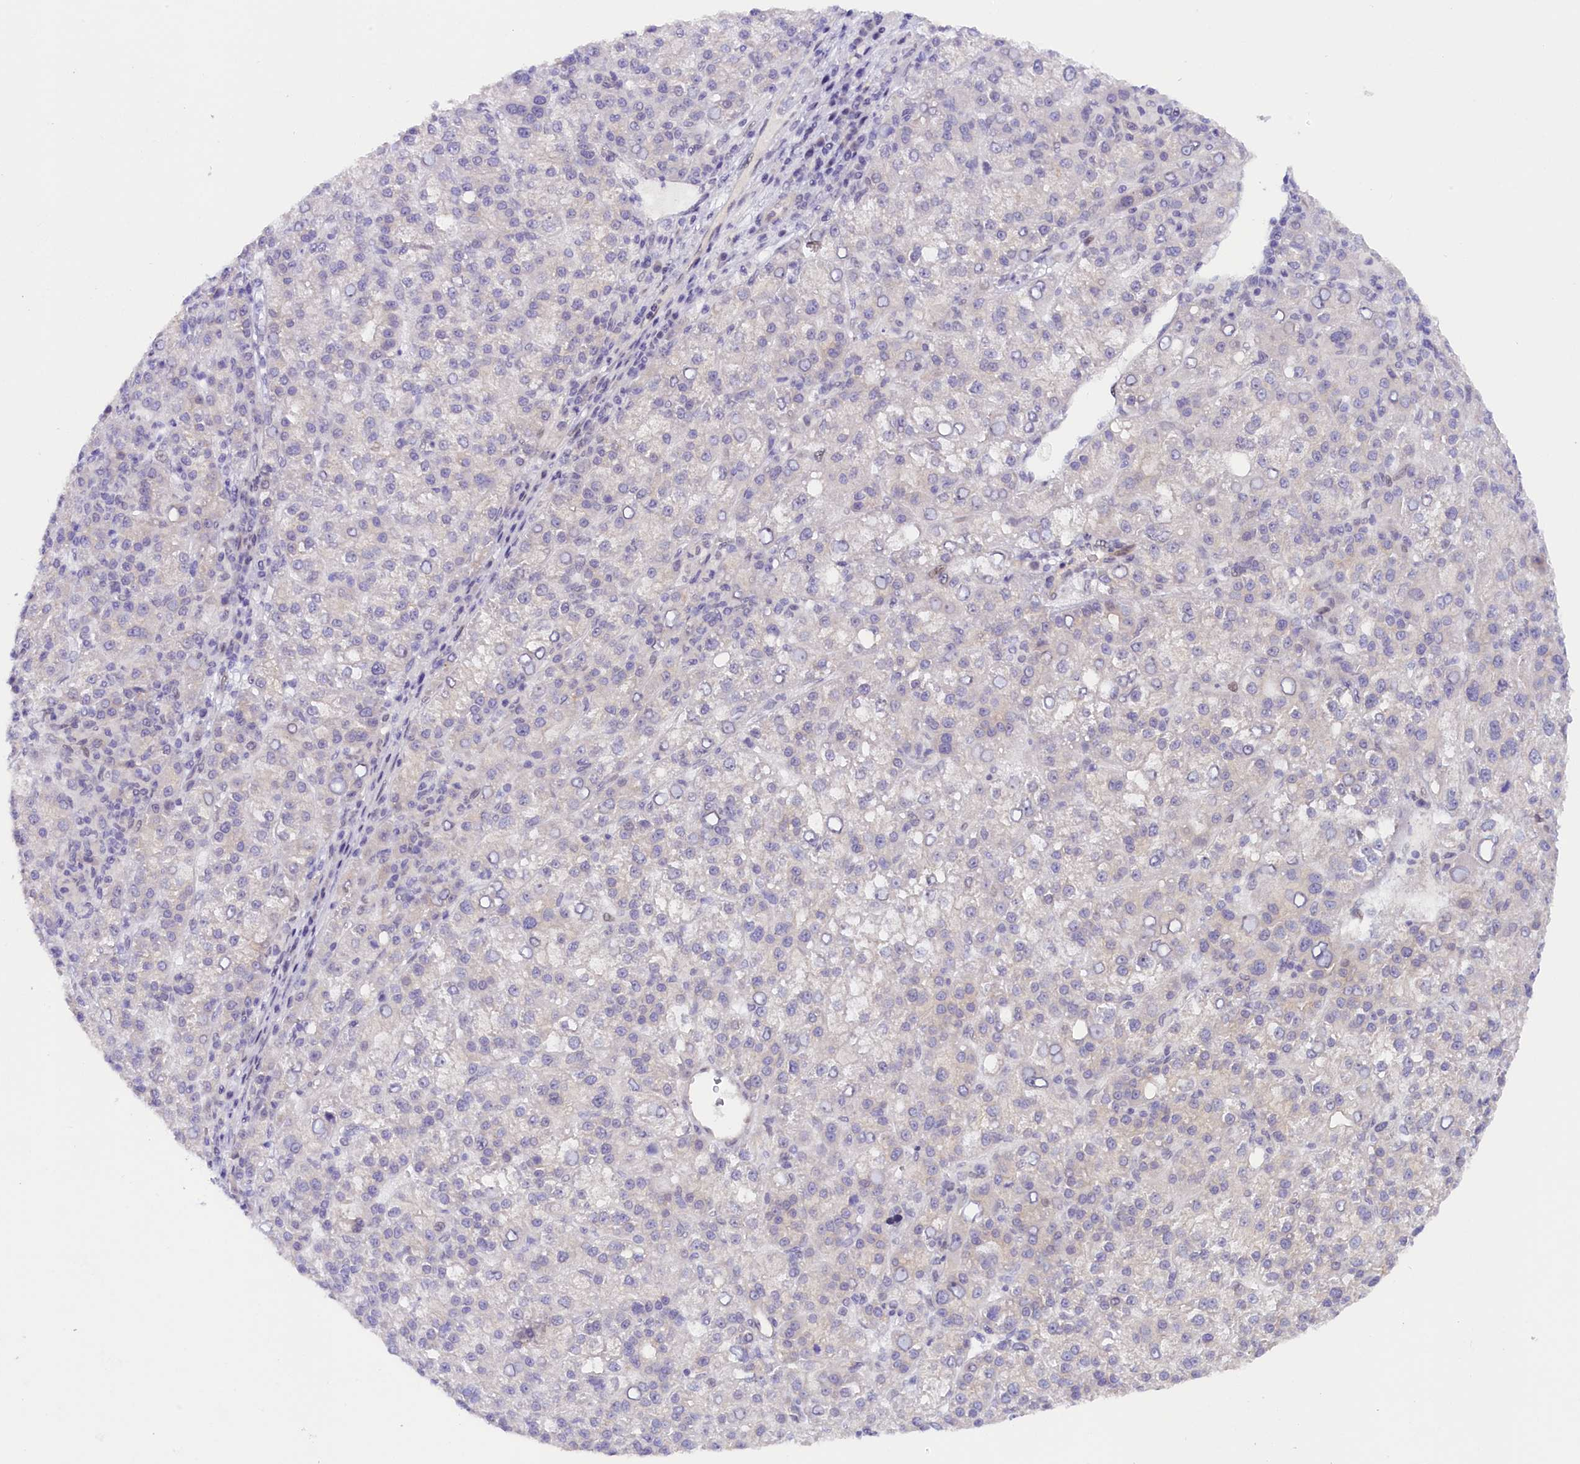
{"staining": {"intensity": "negative", "quantity": "none", "location": "none"}, "tissue": "liver cancer", "cell_type": "Tumor cells", "image_type": "cancer", "snomed": [{"axis": "morphology", "description": "Carcinoma, Hepatocellular, NOS"}, {"axis": "topography", "description": "Liver"}], "caption": "A histopathology image of hepatocellular carcinoma (liver) stained for a protein displays no brown staining in tumor cells.", "gene": "ANKRD24", "patient": {"sex": "female", "age": 58}}